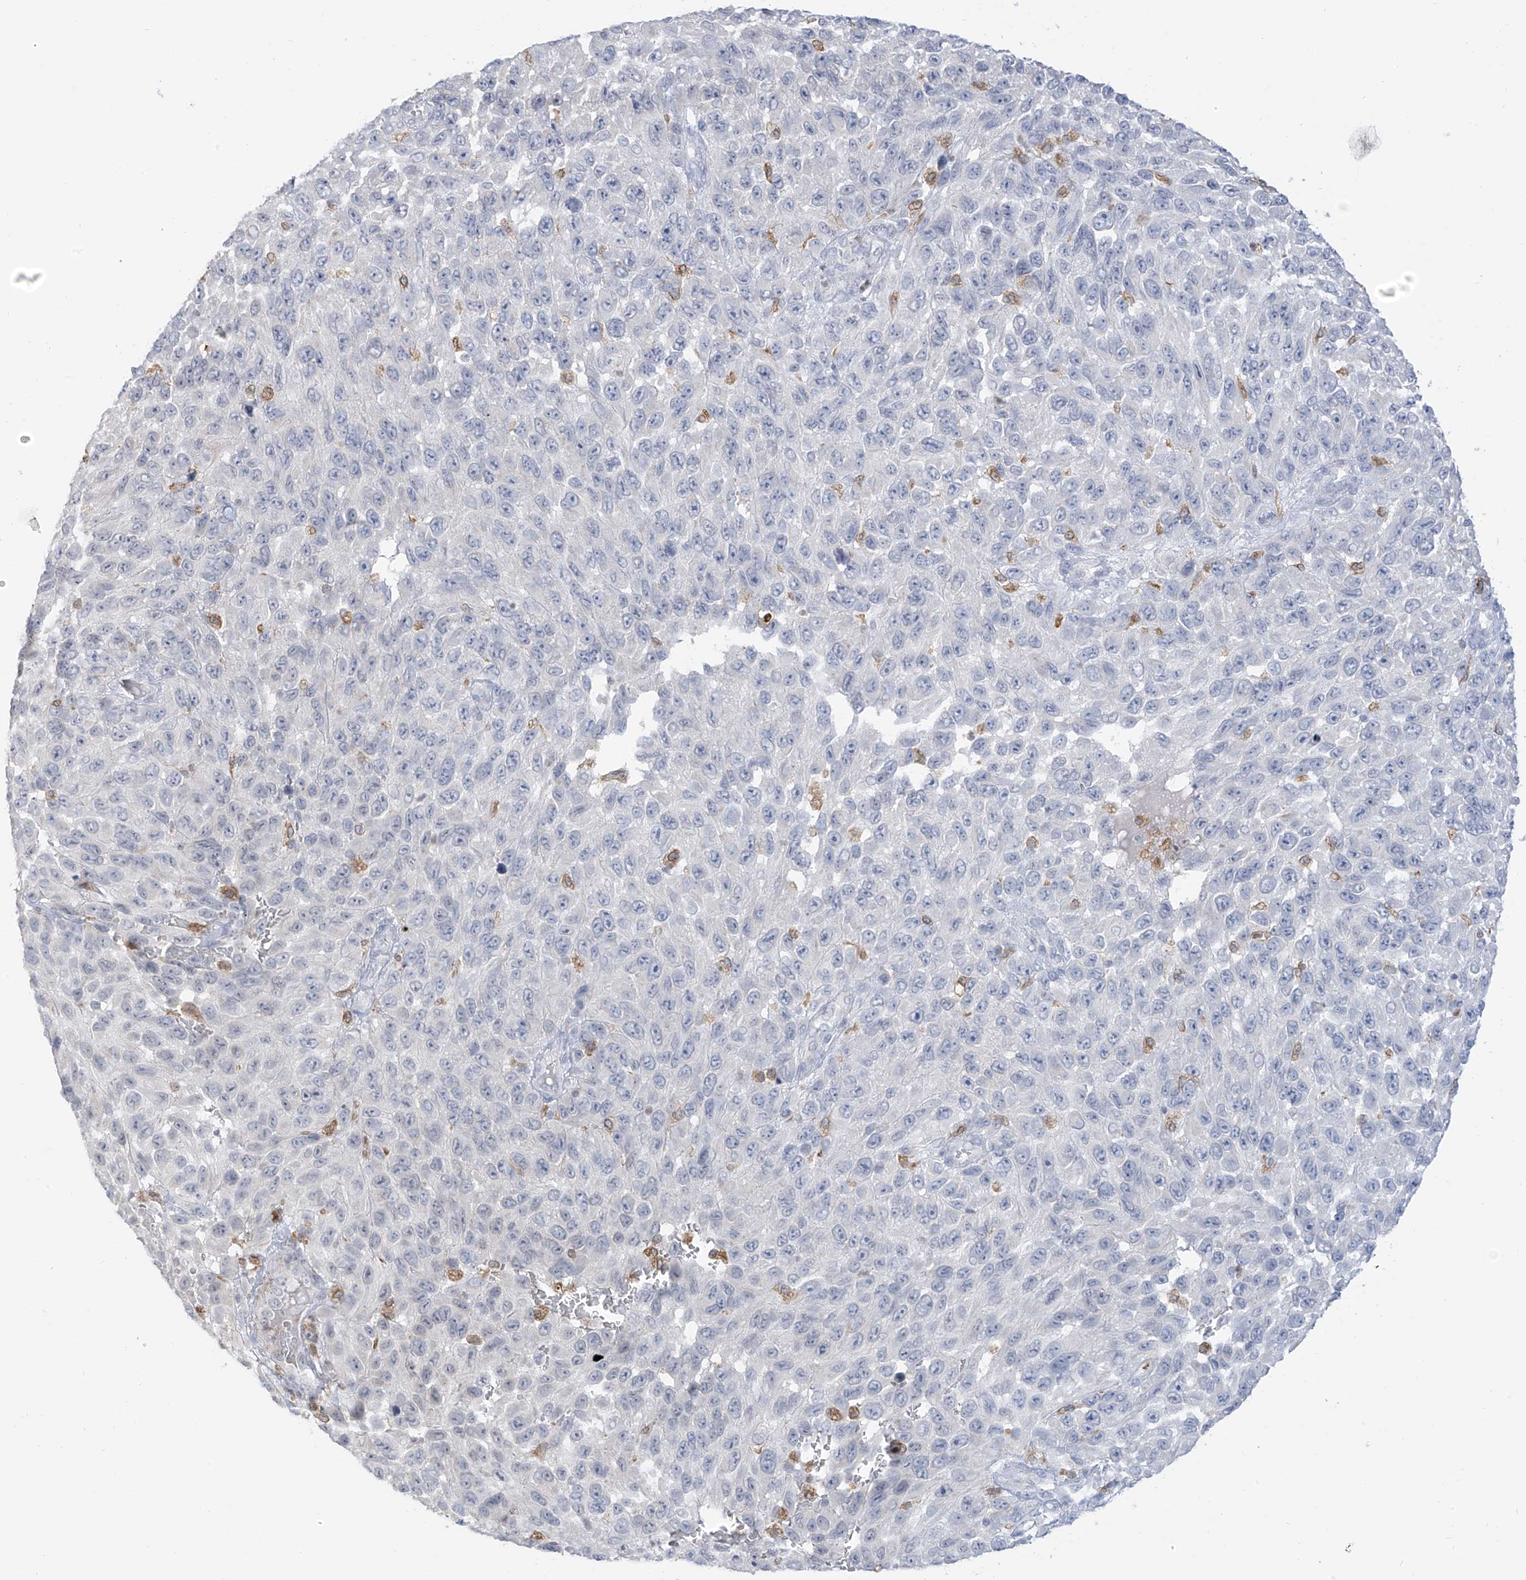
{"staining": {"intensity": "negative", "quantity": "none", "location": "none"}, "tissue": "melanoma", "cell_type": "Tumor cells", "image_type": "cancer", "snomed": [{"axis": "morphology", "description": "Malignant melanoma, NOS"}, {"axis": "topography", "description": "Skin"}], "caption": "This image is of malignant melanoma stained with IHC to label a protein in brown with the nuclei are counter-stained blue. There is no staining in tumor cells.", "gene": "TBXAS1", "patient": {"sex": "female", "age": 96}}